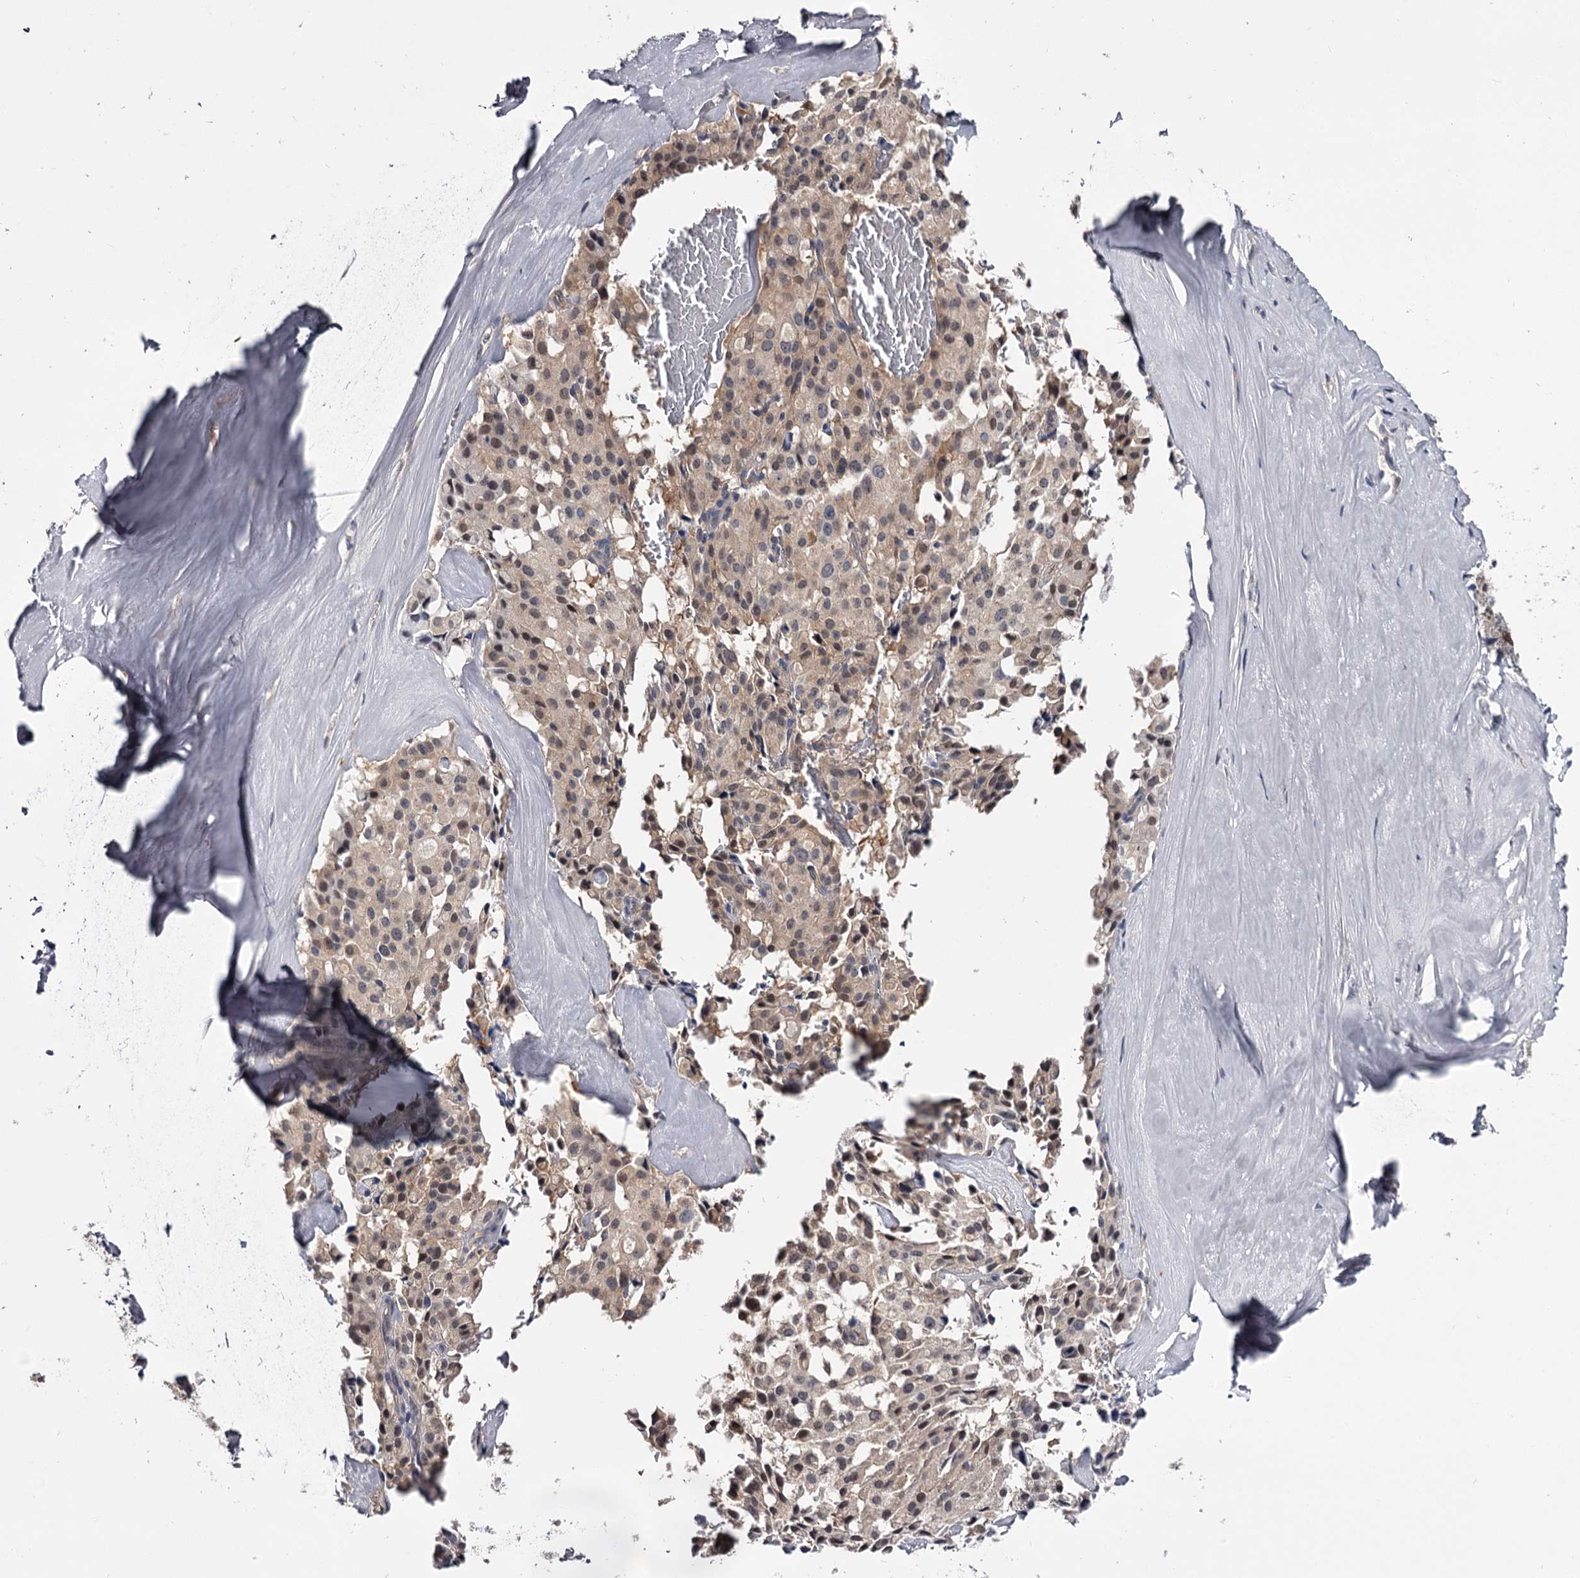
{"staining": {"intensity": "weak", "quantity": "25%-75%", "location": "cytoplasmic/membranous,nuclear"}, "tissue": "pancreatic cancer", "cell_type": "Tumor cells", "image_type": "cancer", "snomed": [{"axis": "morphology", "description": "Adenocarcinoma, NOS"}, {"axis": "topography", "description": "Pancreas"}], "caption": "A photomicrograph of pancreatic cancer stained for a protein demonstrates weak cytoplasmic/membranous and nuclear brown staining in tumor cells.", "gene": "GSTO1", "patient": {"sex": "male", "age": 65}}